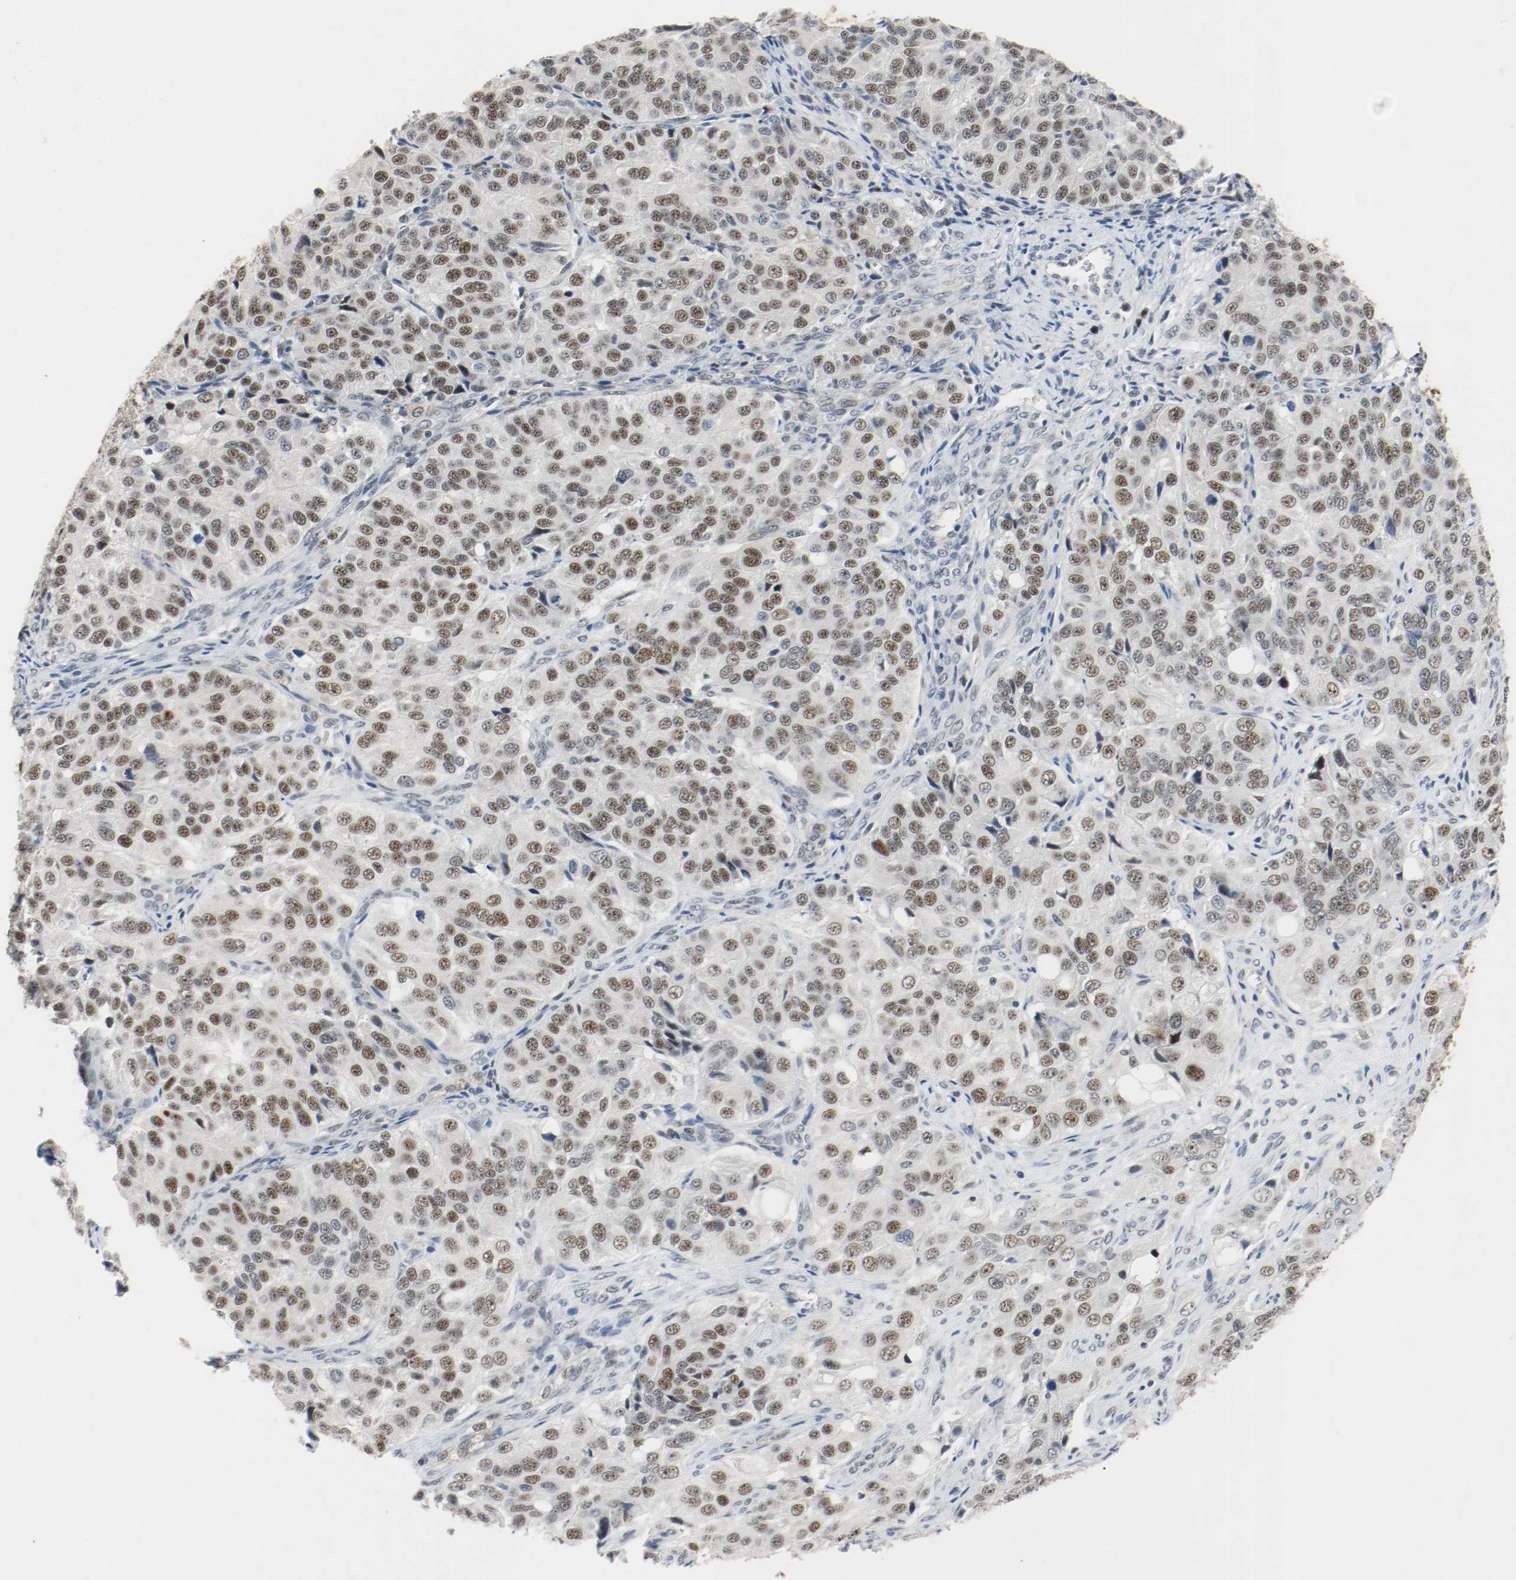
{"staining": {"intensity": "strong", "quantity": "25%-75%", "location": "nuclear"}, "tissue": "ovarian cancer", "cell_type": "Tumor cells", "image_type": "cancer", "snomed": [{"axis": "morphology", "description": "Carcinoma, endometroid"}, {"axis": "topography", "description": "Ovary"}], "caption": "A brown stain shows strong nuclear positivity of a protein in endometroid carcinoma (ovarian) tumor cells.", "gene": "ASH1L", "patient": {"sex": "female", "age": 51}}